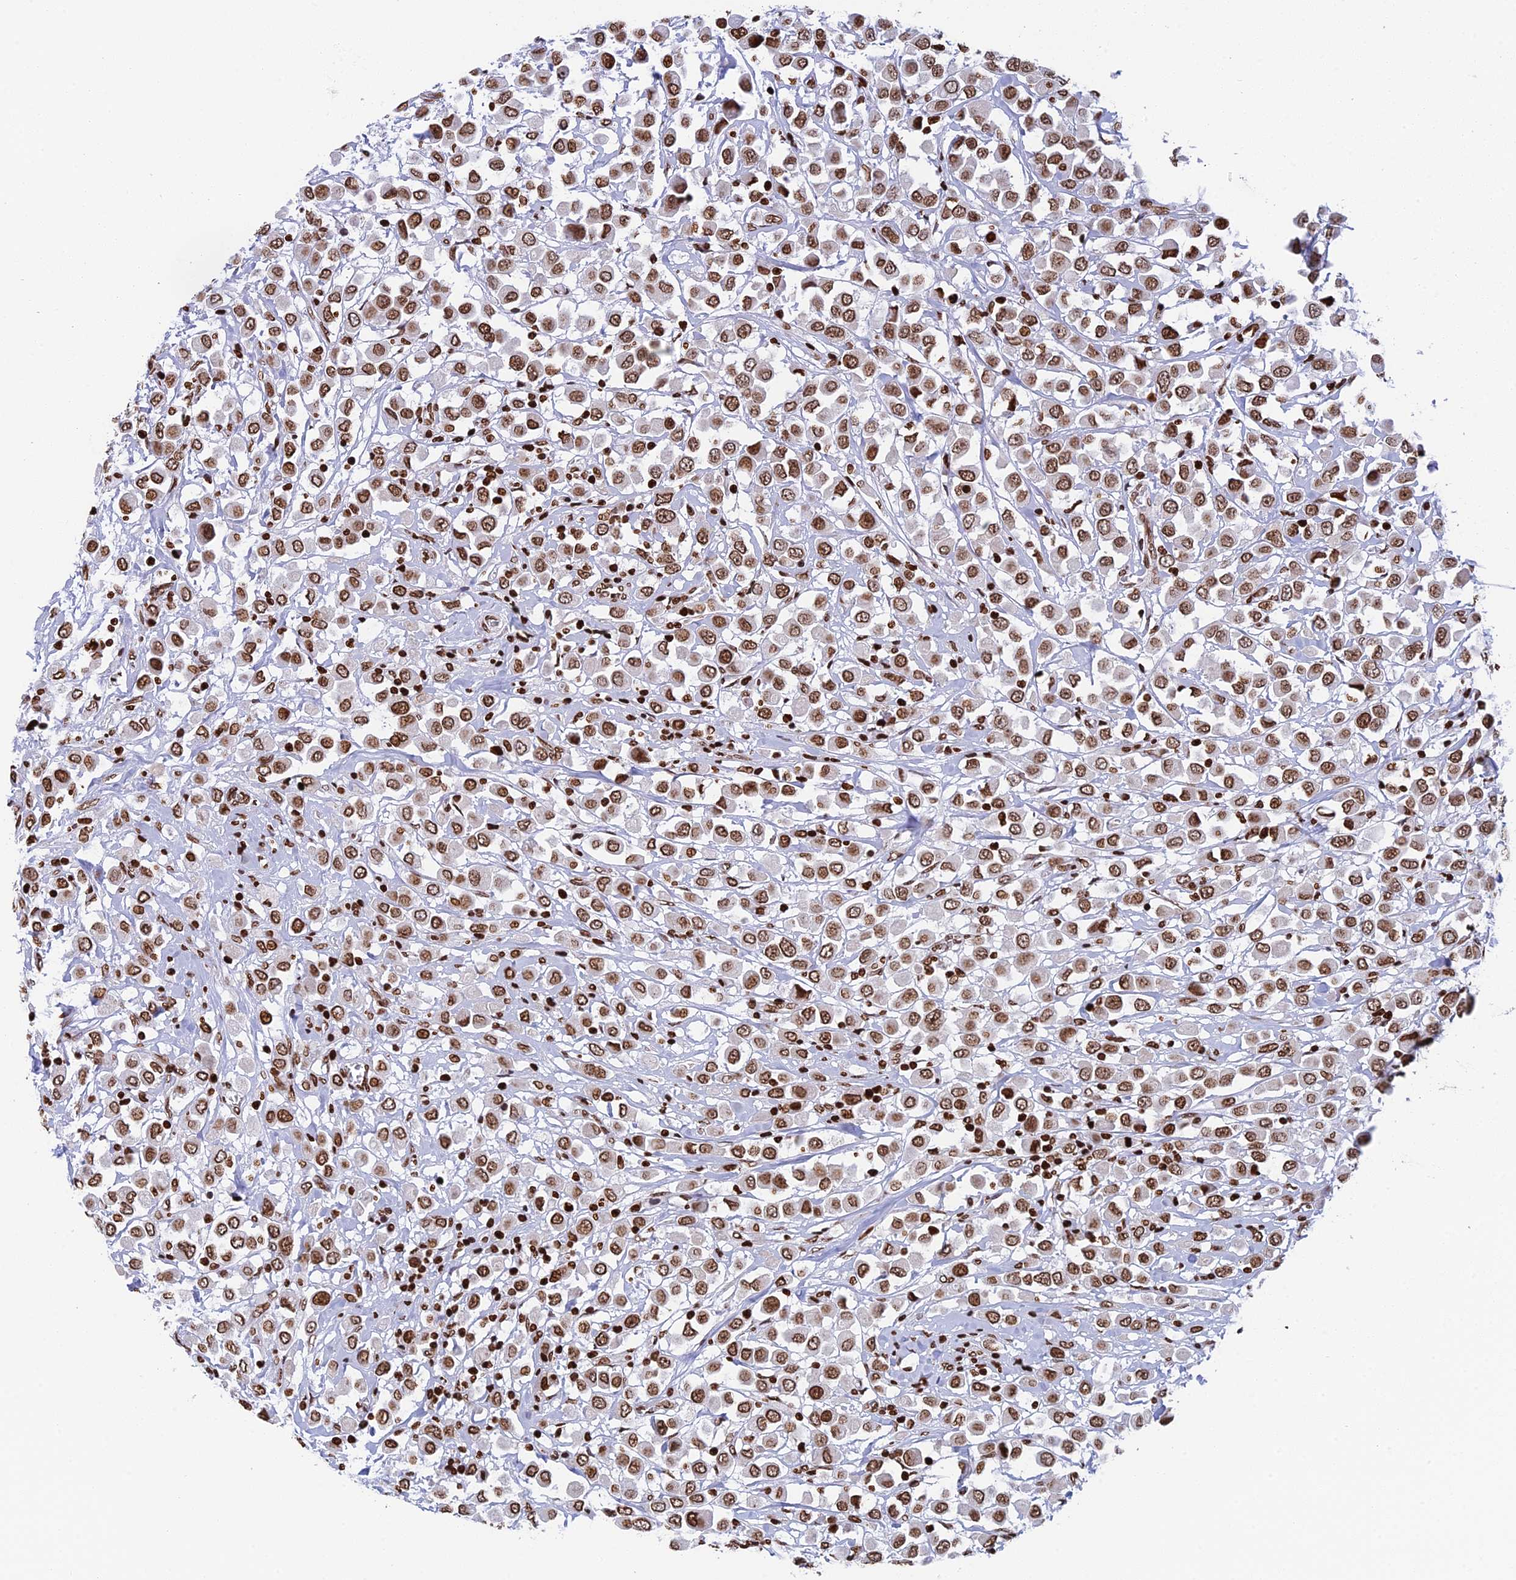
{"staining": {"intensity": "moderate", "quantity": ">75%", "location": "nuclear"}, "tissue": "breast cancer", "cell_type": "Tumor cells", "image_type": "cancer", "snomed": [{"axis": "morphology", "description": "Duct carcinoma"}, {"axis": "topography", "description": "Breast"}], "caption": "DAB immunohistochemical staining of human breast cancer exhibits moderate nuclear protein positivity in about >75% of tumor cells.", "gene": "RPAP1", "patient": {"sex": "female", "age": 61}}